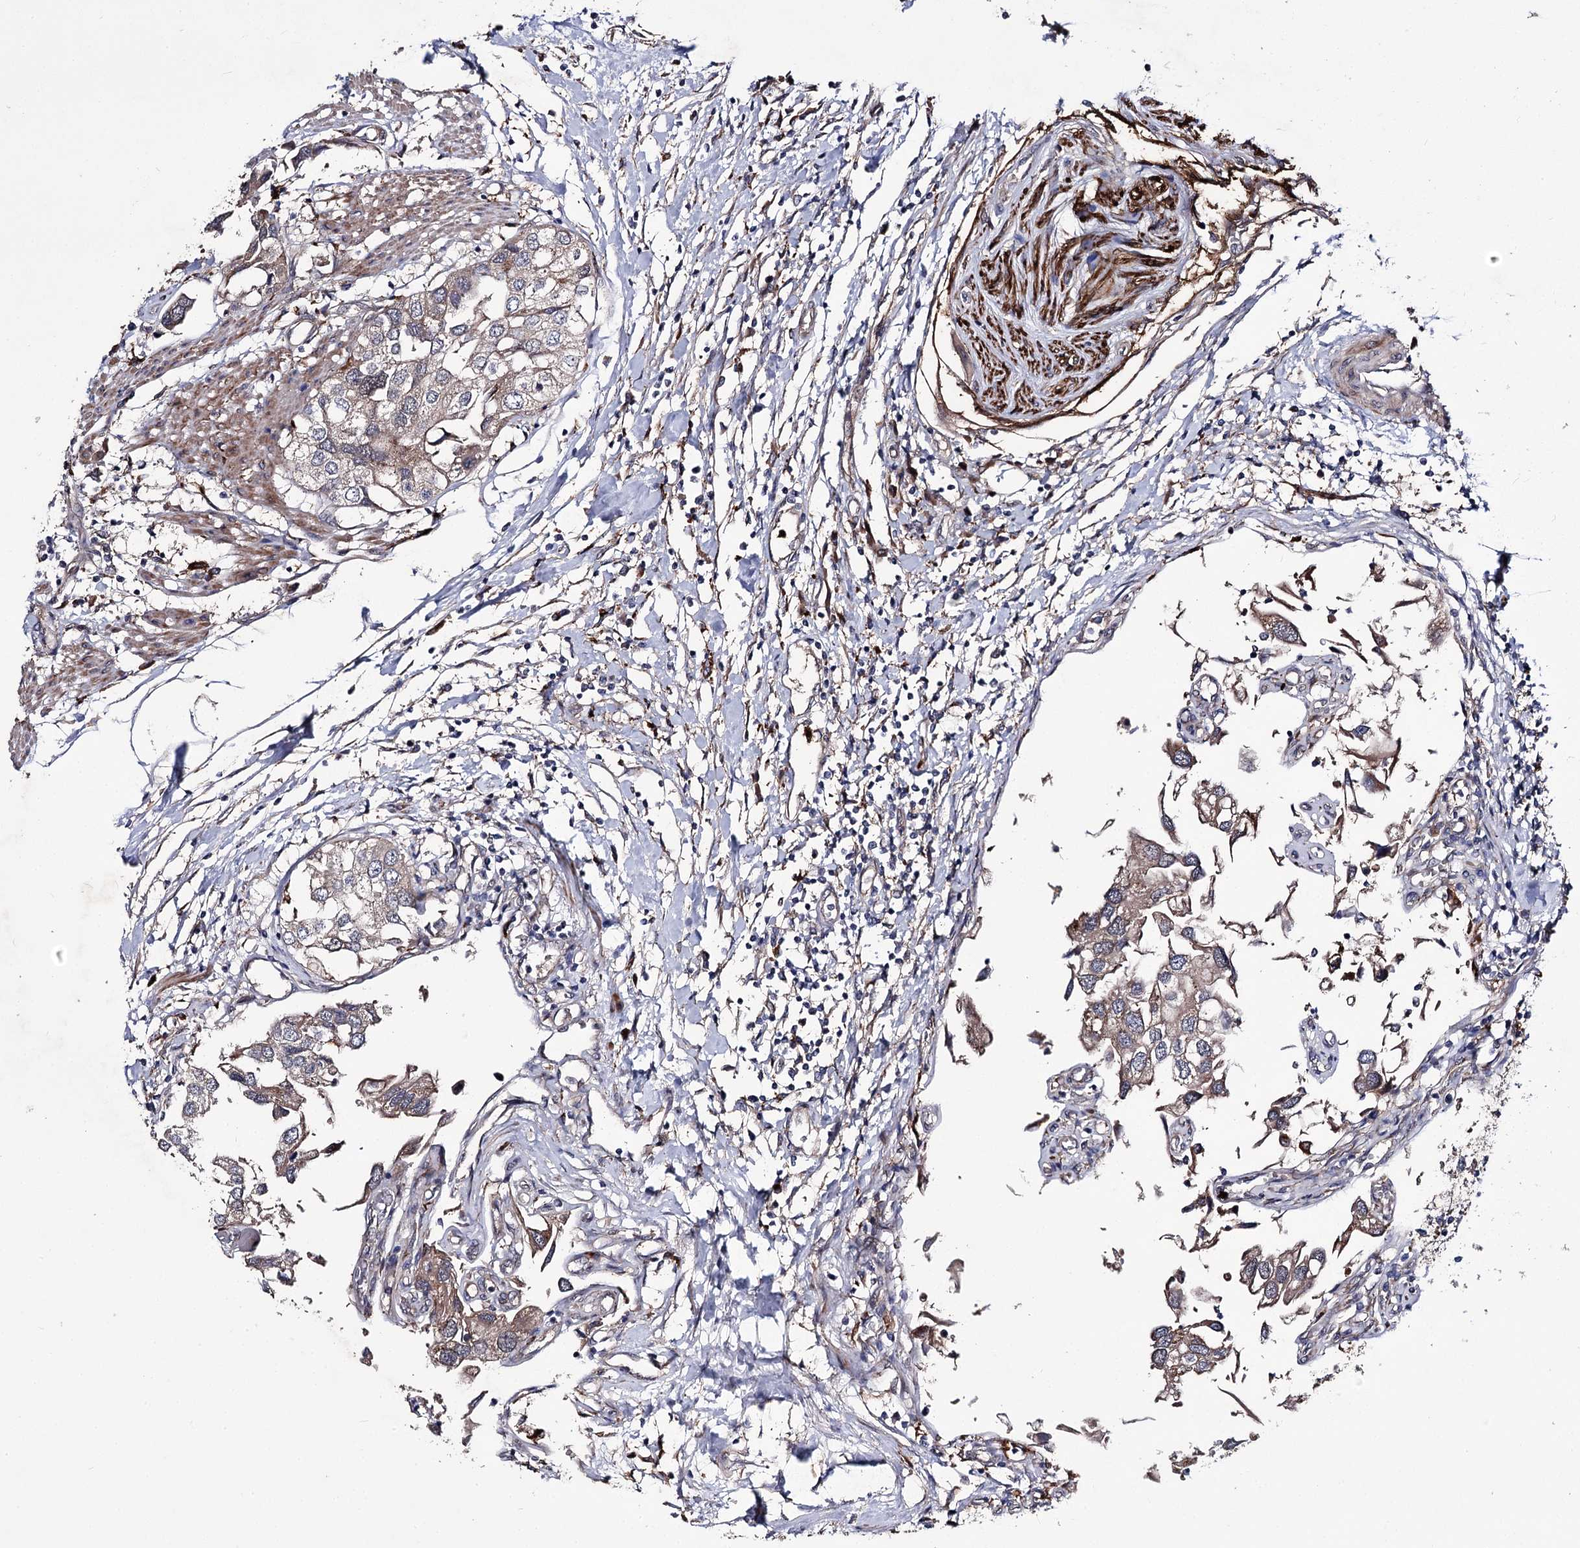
{"staining": {"intensity": "weak", "quantity": "25%-75%", "location": "cytoplasmic/membranous"}, "tissue": "urothelial cancer", "cell_type": "Tumor cells", "image_type": "cancer", "snomed": [{"axis": "morphology", "description": "Urothelial carcinoma, High grade"}, {"axis": "topography", "description": "Urinary bladder"}], "caption": "The image demonstrates staining of urothelial carcinoma (high-grade), revealing weak cytoplasmic/membranous protein staining (brown color) within tumor cells.", "gene": "MINDY3", "patient": {"sex": "male", "age": 64}}